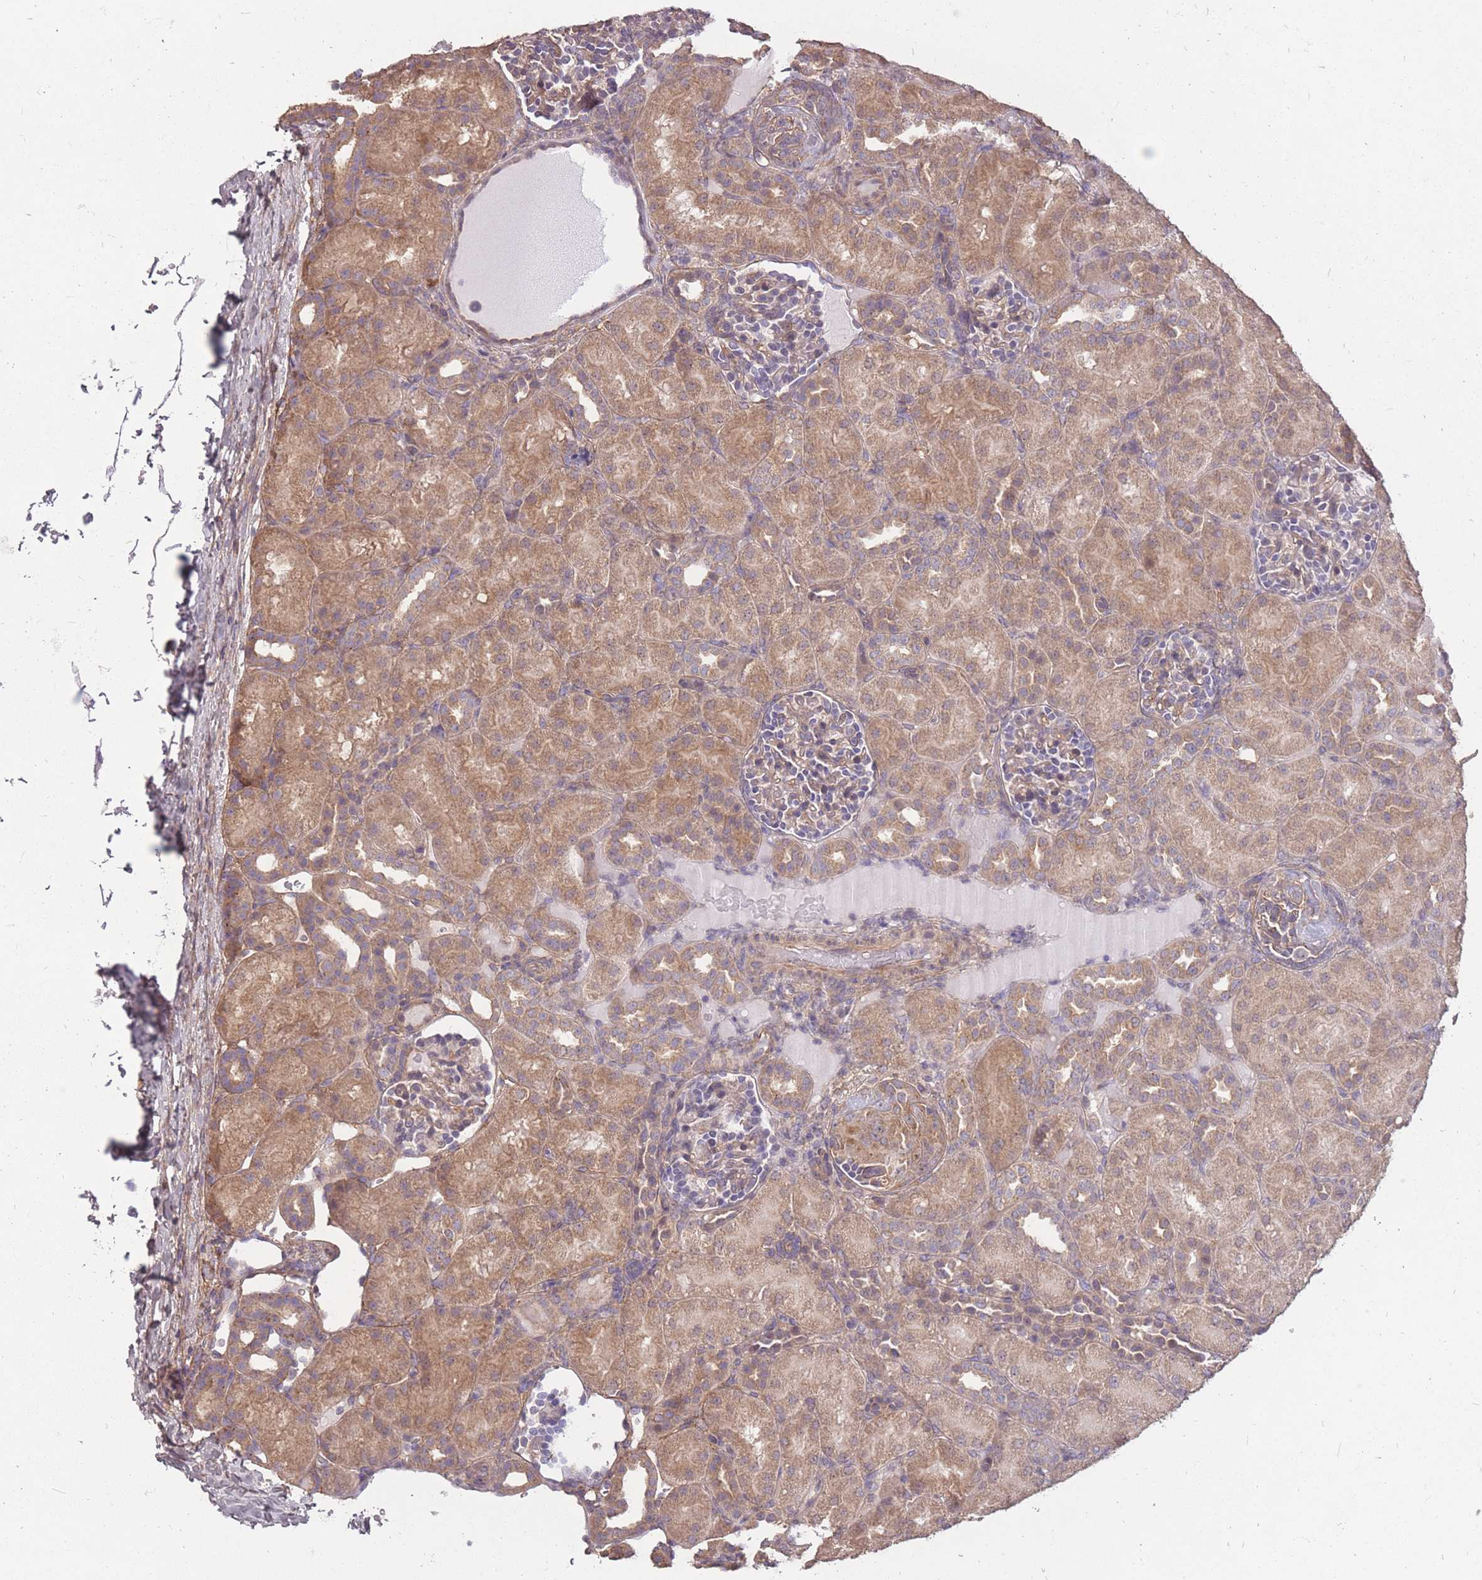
{"staining": {"intensity": "weak", "quantity": ">75%", "location": "cytoplasmic/membranous"}, "tissue": "kidney", "cell_type": "Cells in glomeruli", "image_type": "normal", "snomed": [{"axis": "morphology", "description": "Normal tissue, NOS"}, {"axis": "topography", "description": "Kidney"}], "caption": "DAB immunohistochemical staining of unremarkable human kidney displays weak cytoplasmic/membranous protein staining in approximately >75% of cells in glomeruli.", "gene": "DYNC1LI2", "patient": {"sex": "male", "age": 1}}